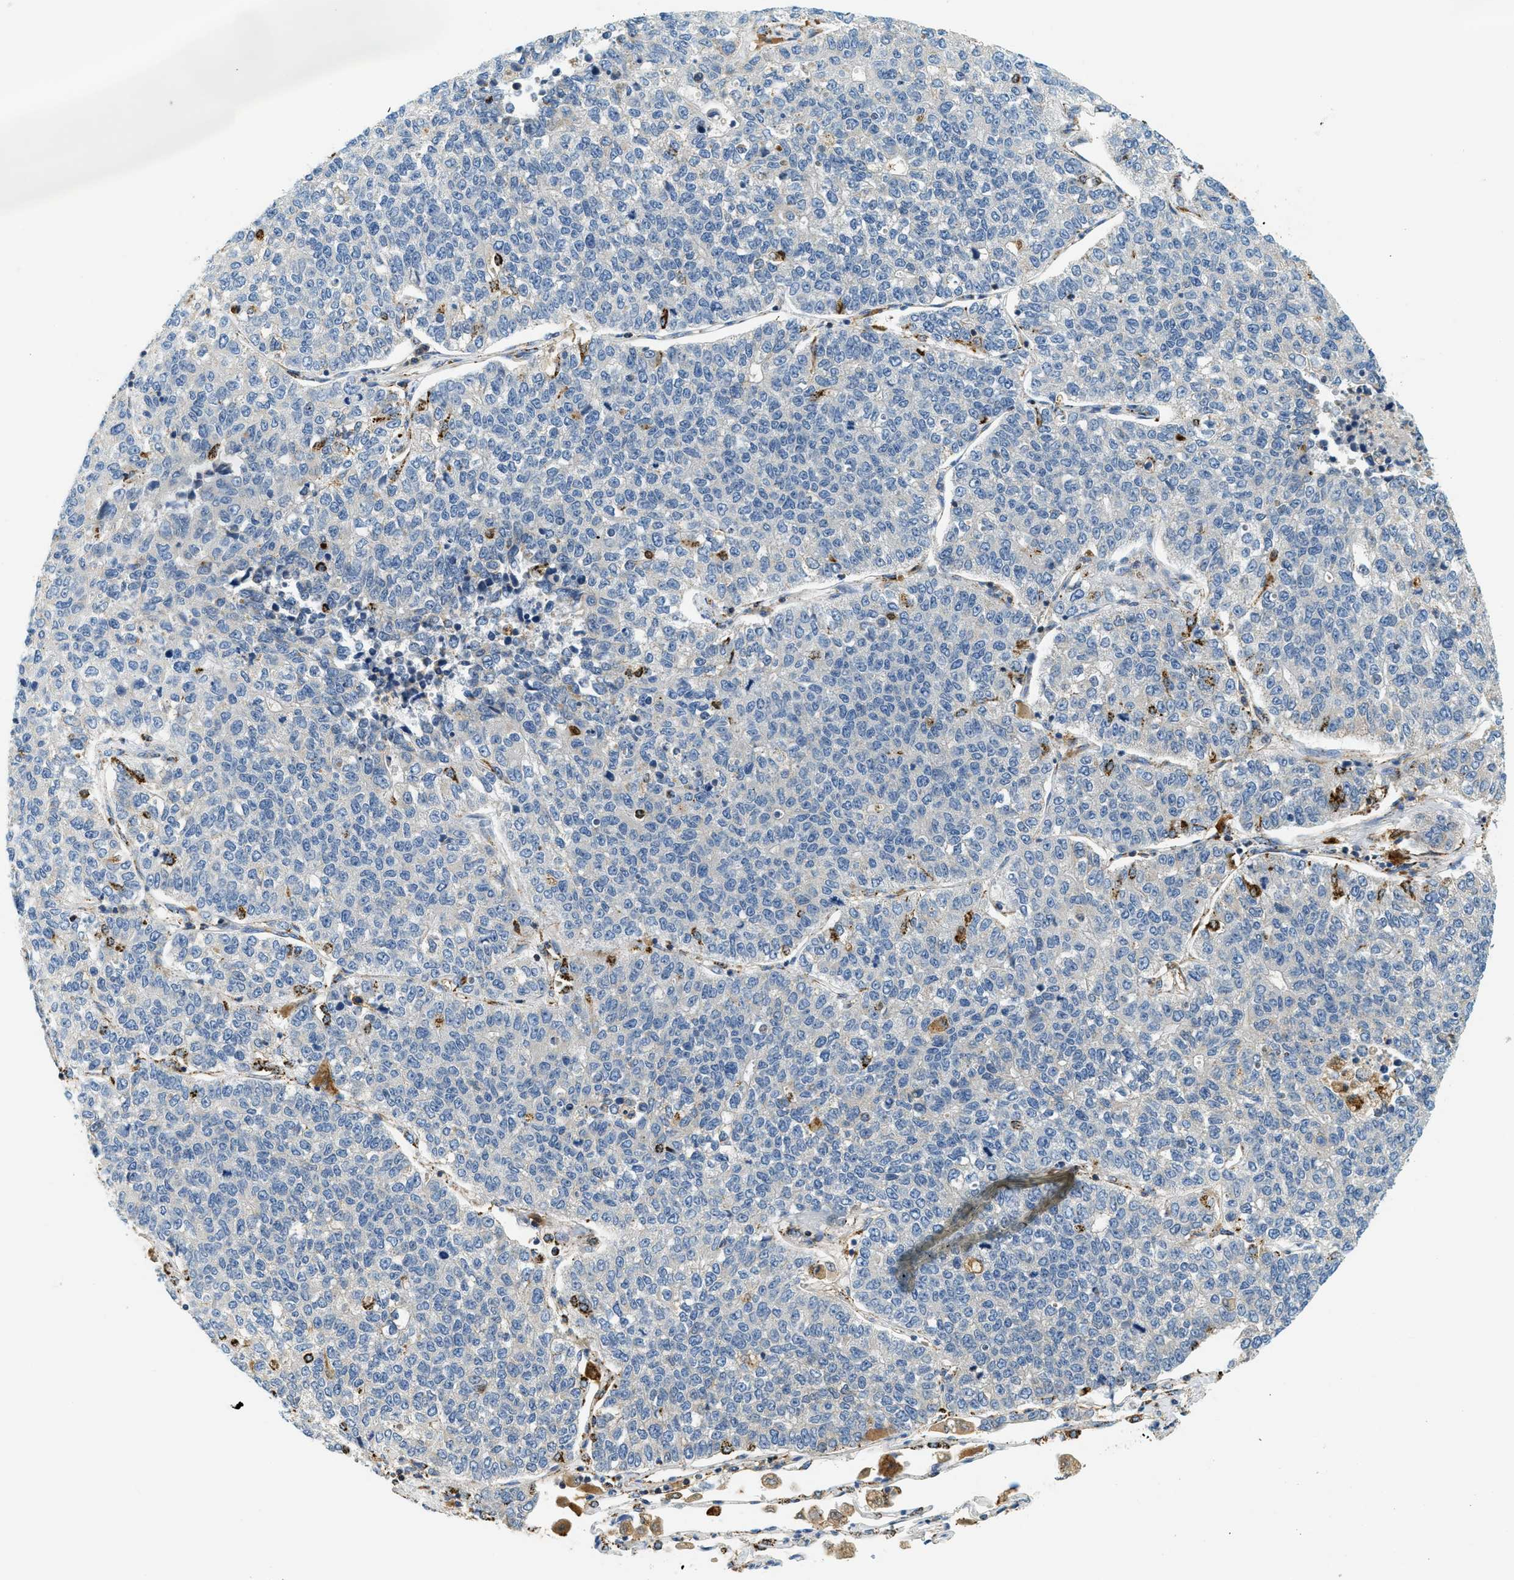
{"staining": {"intensity": "negative", "quantity": "none", "location": "none"}, "tissue": "lung cancer", "cell_type": "Tumor cells", "image_type": "cancer", "snomed": [{"axis": "morphology", "description": "Adenocarcinoma, NOS"}, {"axis": "topography", "description": "Lung"}], "caption": "Immunohistochemistry image of lung cancer stained for a protein (brown), which demonstrates no expression in tumor cells.", "gene": "HLCS", "patient": {"sex": "male", "age": 49}}